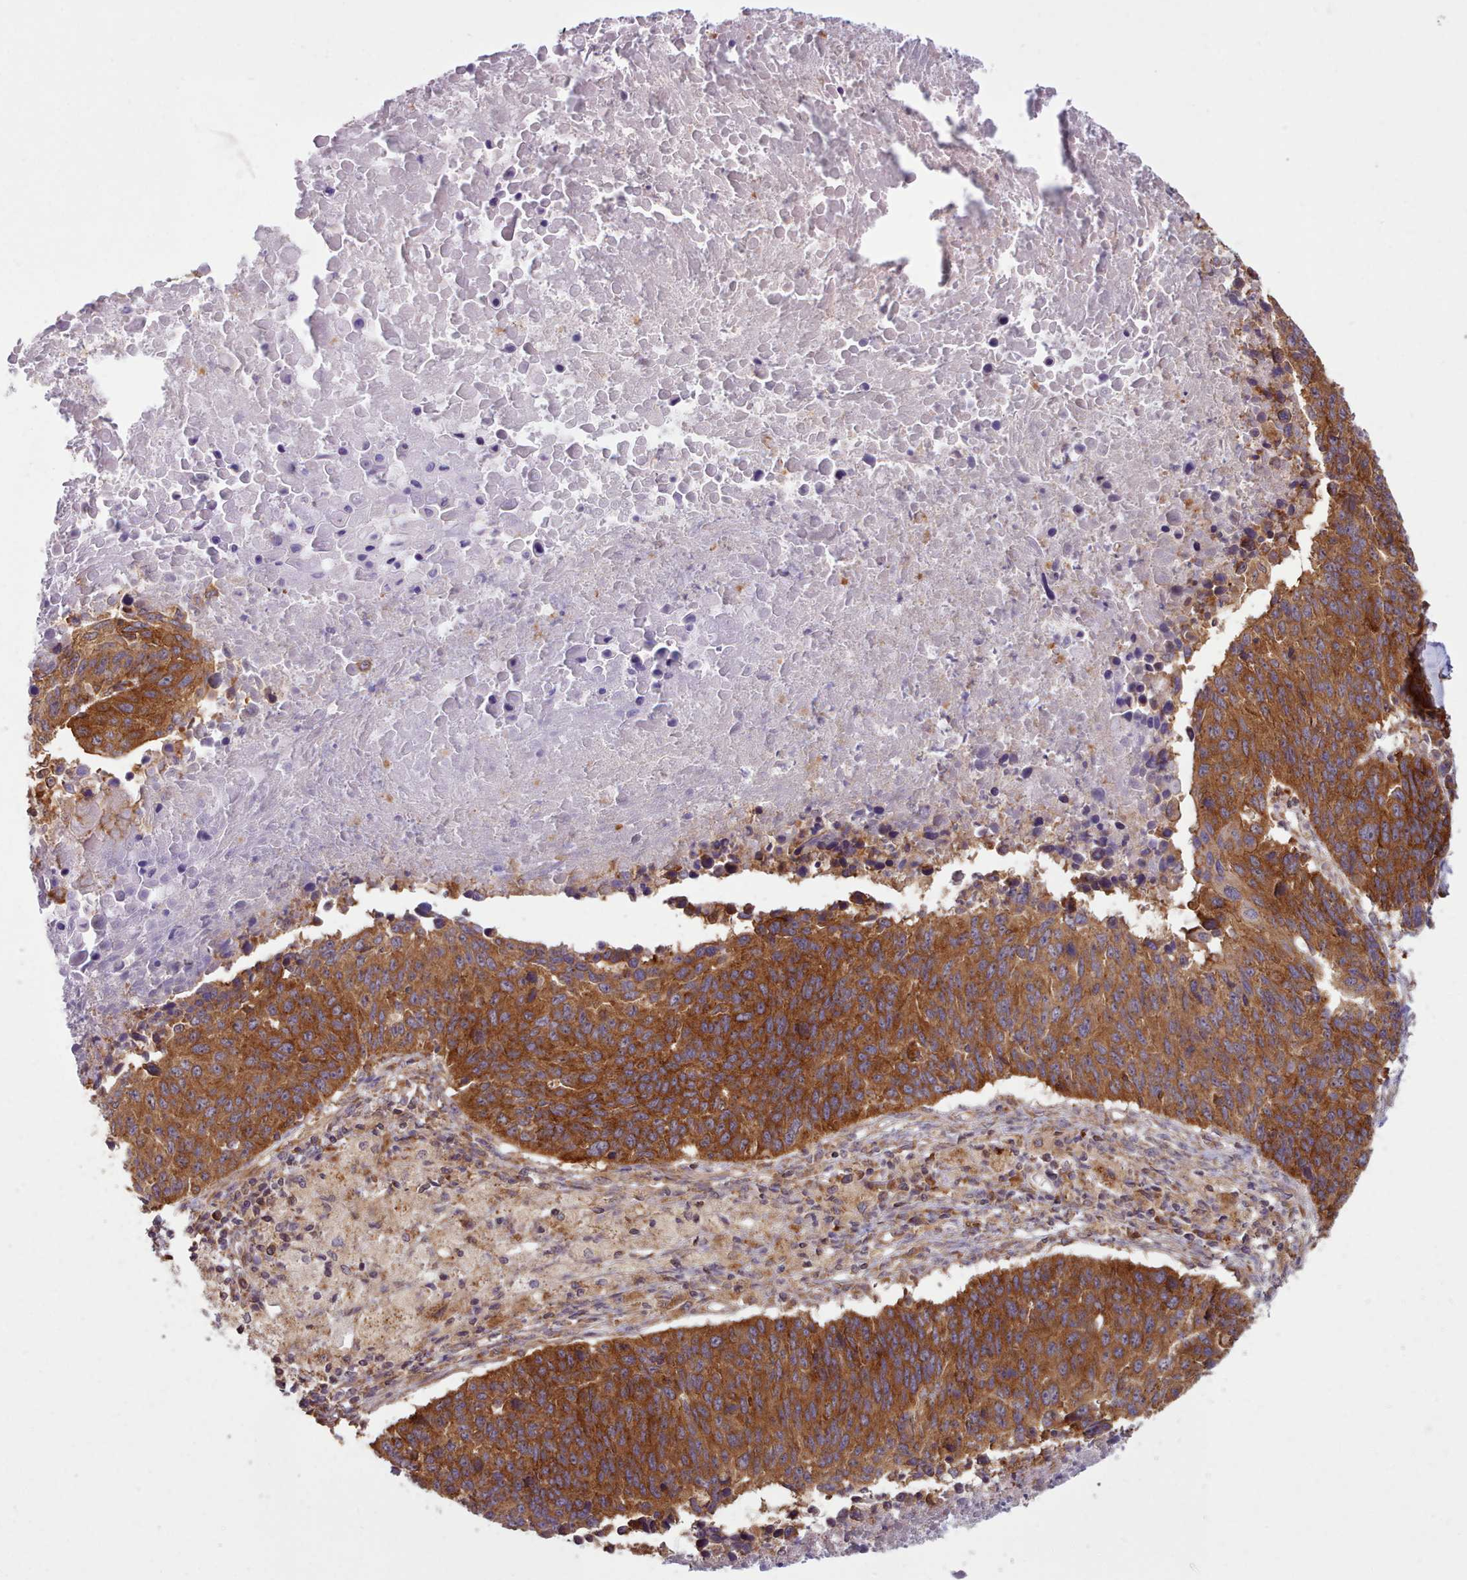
{"staining": {"intensity": "strong", "quantity": ">75%", "location": "cytoplasmic/membranous"}, "tissue": "lung cancer", "cell_type": "Tumor cells", "image_type": "cancer", "snomed": [{"axis": "morphology", "description": "Normal tissue, NOS"}, {"axis": "morphology", "description": "Squamous cell carcinoma, NOS"}, {"axis": "topography", "description": "Lymph node"}, {"axis": "topography", "description": "Lung"}], "caption": "Tumor cells demonstrate high levels of strong cytoplasmic/membranous expression in about >75% of cells in human squamous cell carcinoma (lung).", "gene": "CRYBG1", "patient": {"sex": "male", "age": 66}}